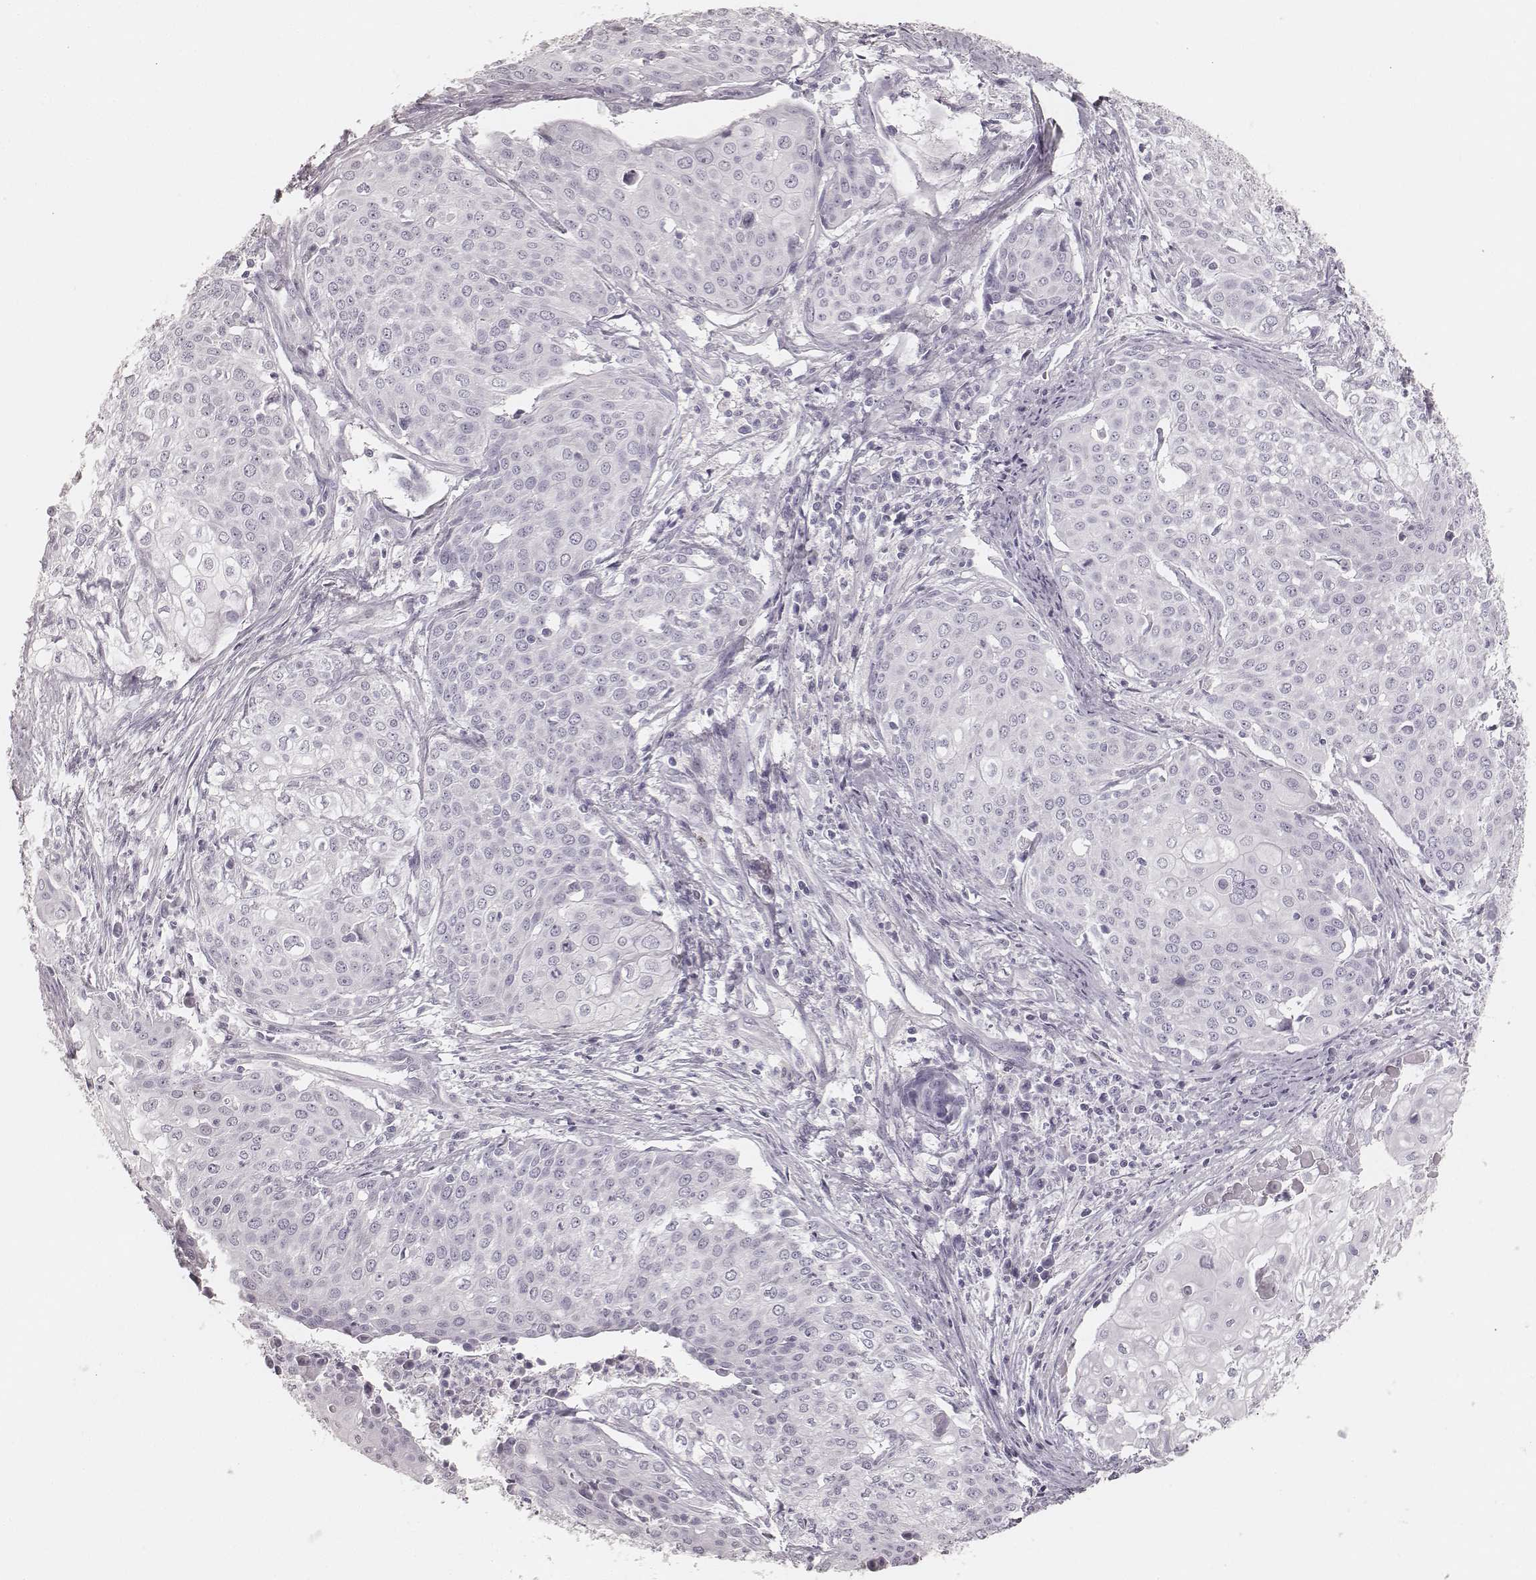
{"staining": {"intensity": "negative", "quantity": "none", "location": "none"}, "tissue": "cervical cancer", "cell_type": "Tumor cells", "image_type": "cancer", "snomed": [{"axis": "morphology", "description": "Squamous cell carcinoma, NOS"}, {"axis": "topography", "description": "Cervix"}], "caption": "Tumor cells show no significant protein expression in squamous cell carcinoma (cervical). (DAB (3,3'-diaminobenzidine) immunohistochemistry visualized using brightfield microscopy, high magnification).", "gene": "KRT34", "patient": {"sex": "female", "age": 39}}